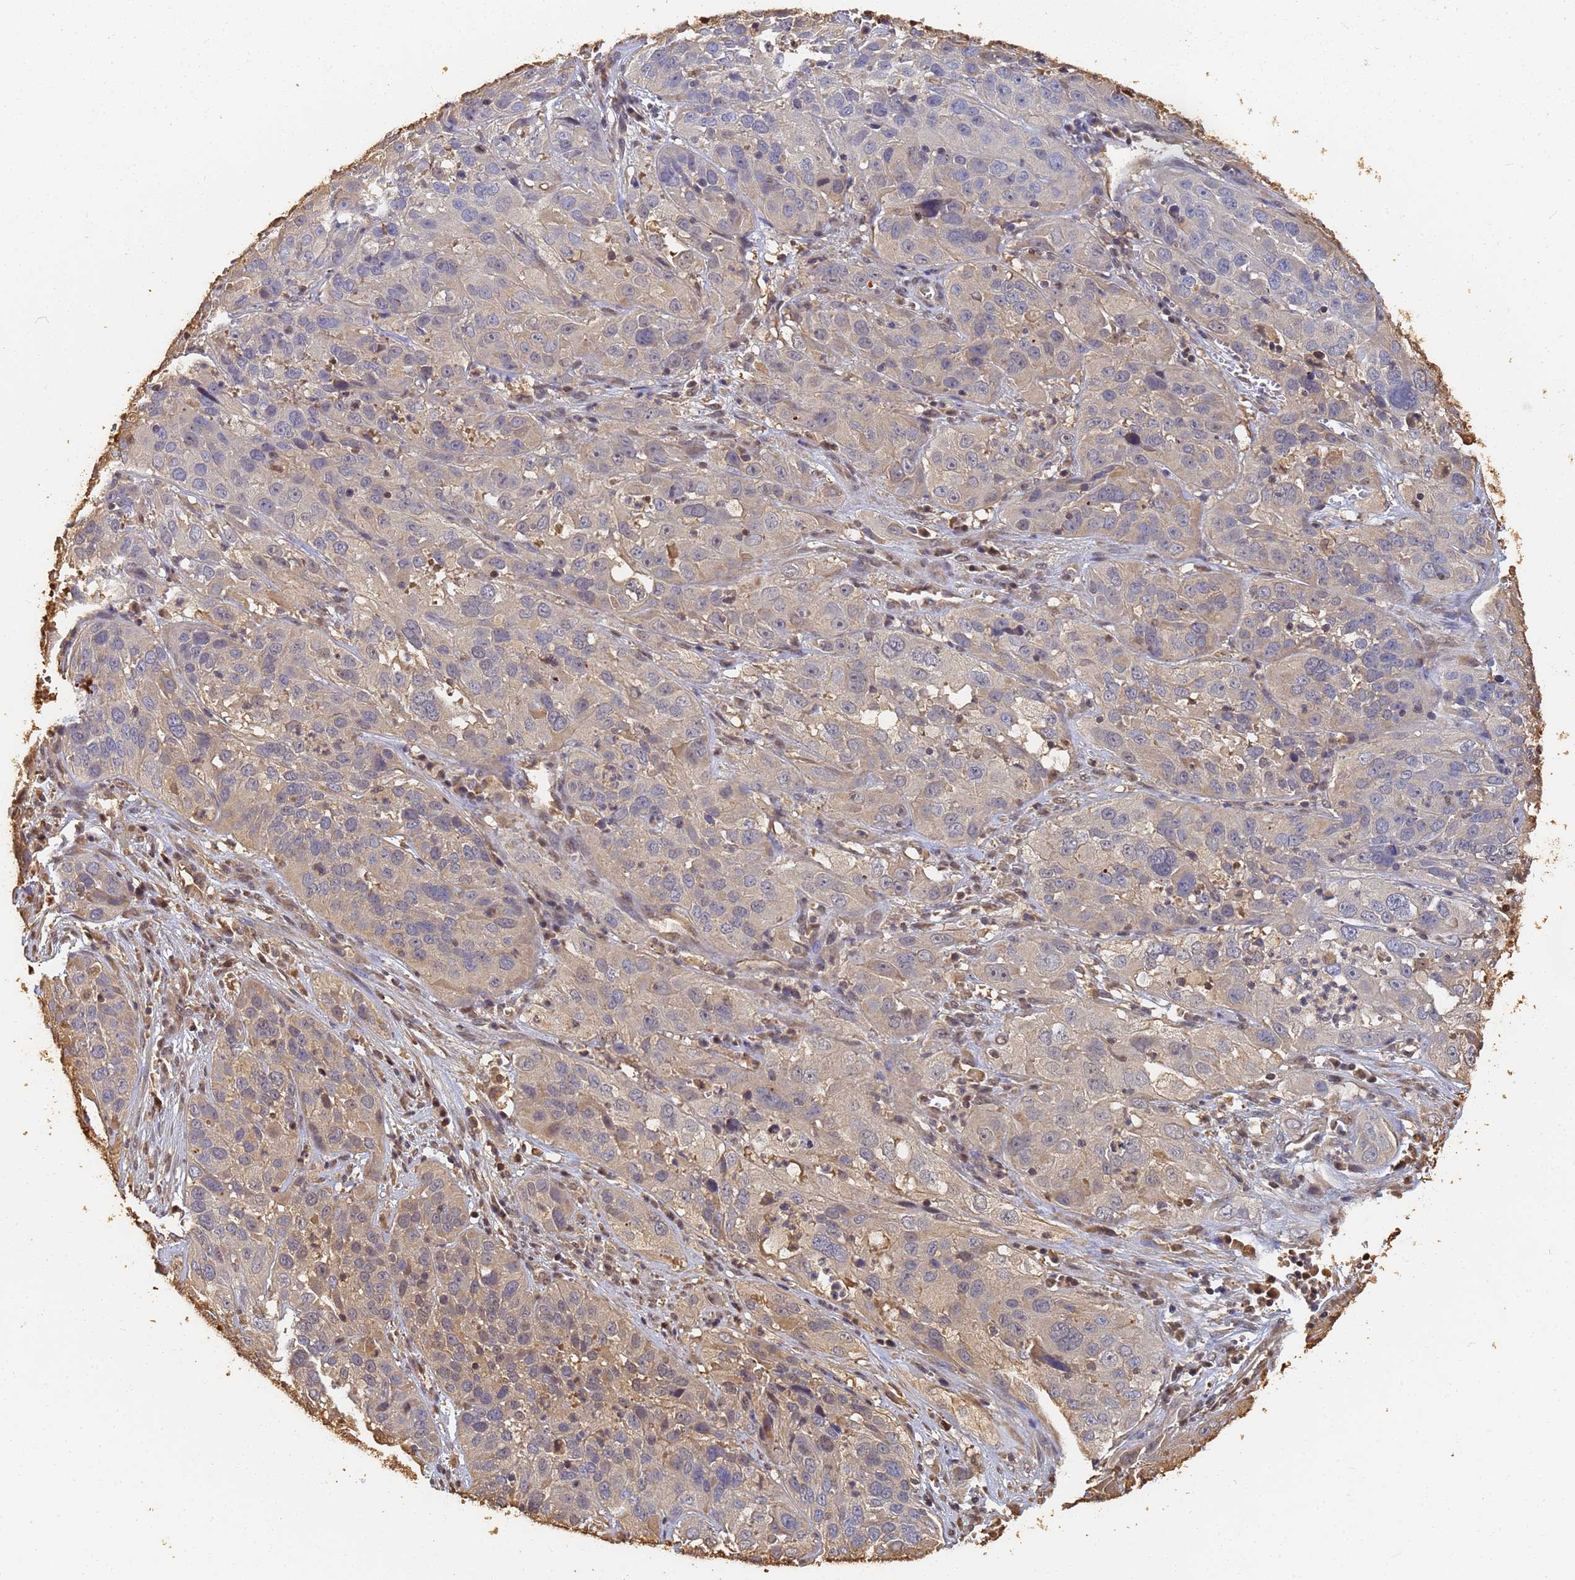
{"staining": {"intensity": "weak", "quantity": "25%-75%", "location": "cytoplasmic/membranous"}, "tissue": "cervical cancer", "cell_type": "Tumor cells", "image_type": "cancer", "snomed": [{"axis": "morphology", "description": "Squamous cell carcinoma, NOS"}, {"axis": "topography", "description": "Cervix"}], "caption": "IHC of human squamous cell carcinoma (cervical) reveals low levels of weak cytoplasmic/membranous positivity in approximately 25%-75% of tumor cells.", "gene": "JAK2", "patient": {"sex": "female", "age": 32}}